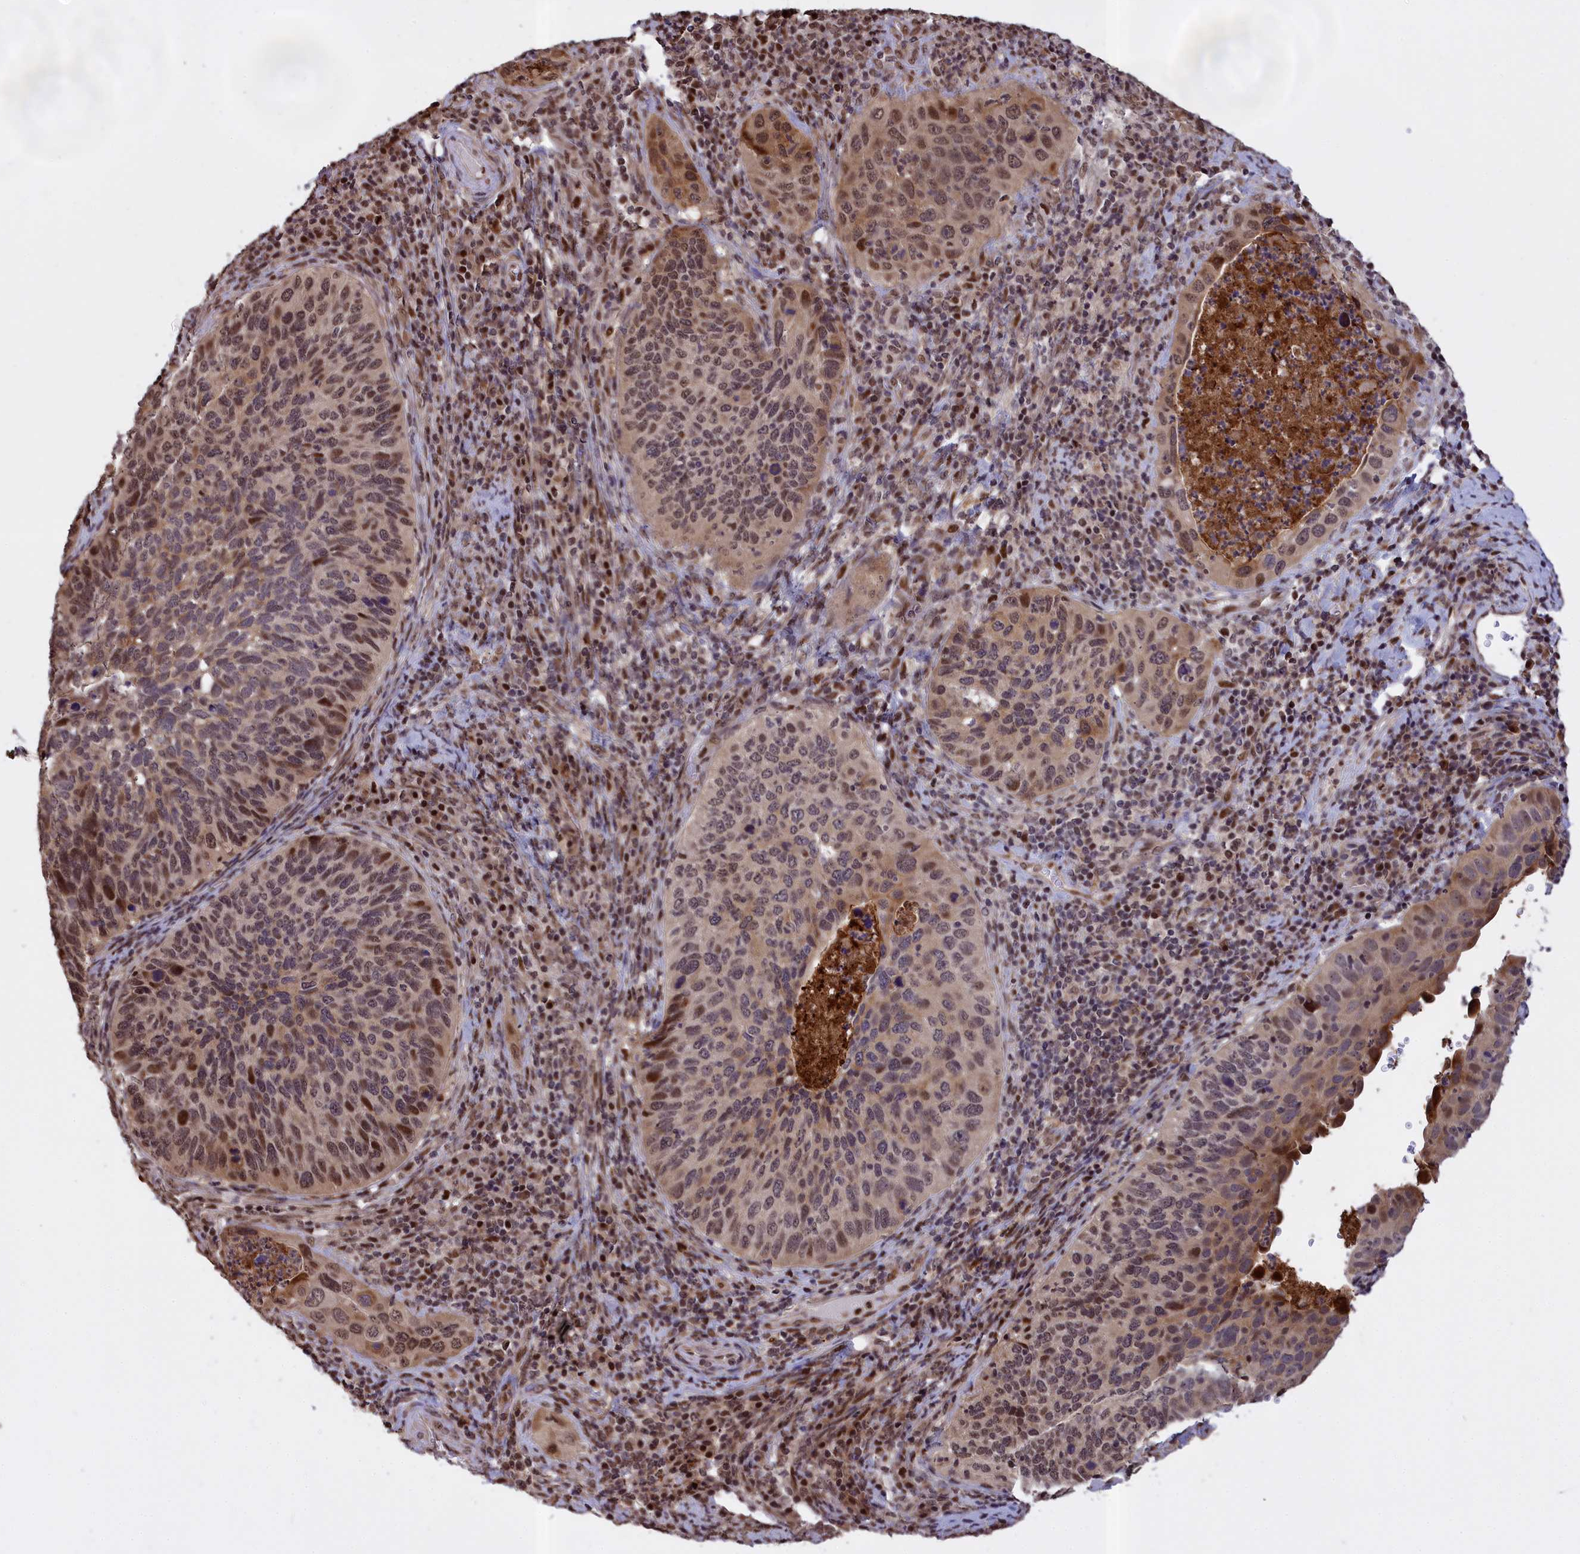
{"staining": {"intensity": "moderate", "quantity": "25%-75%", "location": "nuclear"}, "tissue": "cervical cancer", "cell_type": "Tumor cells", "image_type": "cancer", "snomed": [{"axis": "morphology", "description": "Squamous cell carcinoma, NOS"}, {"axis": "topography", "description": "Cervix"}], "caption": "Human cervical squamous cell carcinoma stained for a protein (brown) reveals moderate nuclear positive staining in about 25%-75% of tumor cells.", "gene": "RELB", "patient": {"sex": "female", "age": 38}}